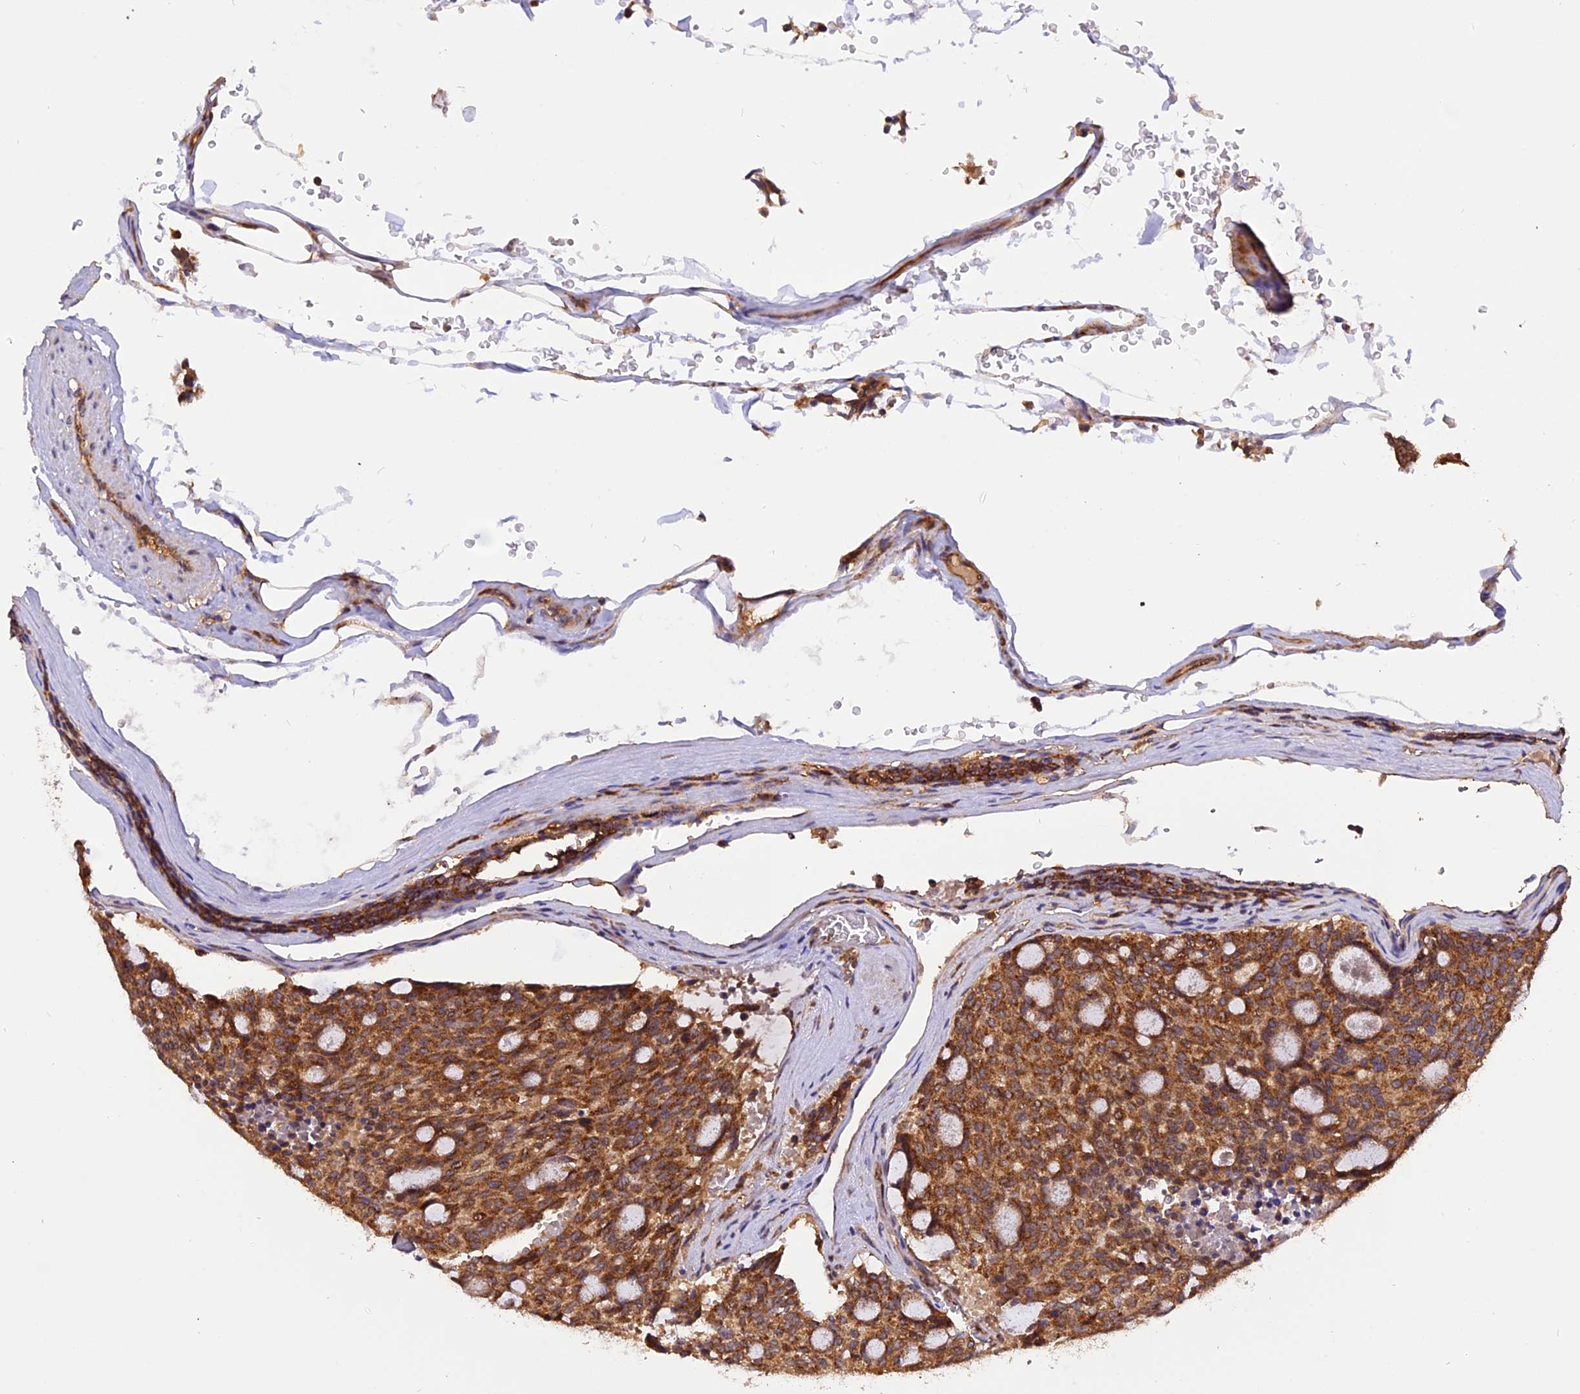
{"staining": {"intensity": "moderate", "quantity": ">75%", "location": "cytoplasmic/membranous"}, "tissue": "carcinoid", "cell_type": "Tumor cells", "image_type": "cancer", "snomed": [{"axis": "morphology", "description": "Carcinoid, malignant, NOS"}, {"axis": "topography", "description": "Pancreas"}], "caption": "DAB immunohistochemical staining of human carcinoid (malignant) shows moderate cytoplasmic/membranous protein positivity in approximately >75% of tumor cells.", "gene": "PEX3", "patient": {"sex": "female", "age": 54}}